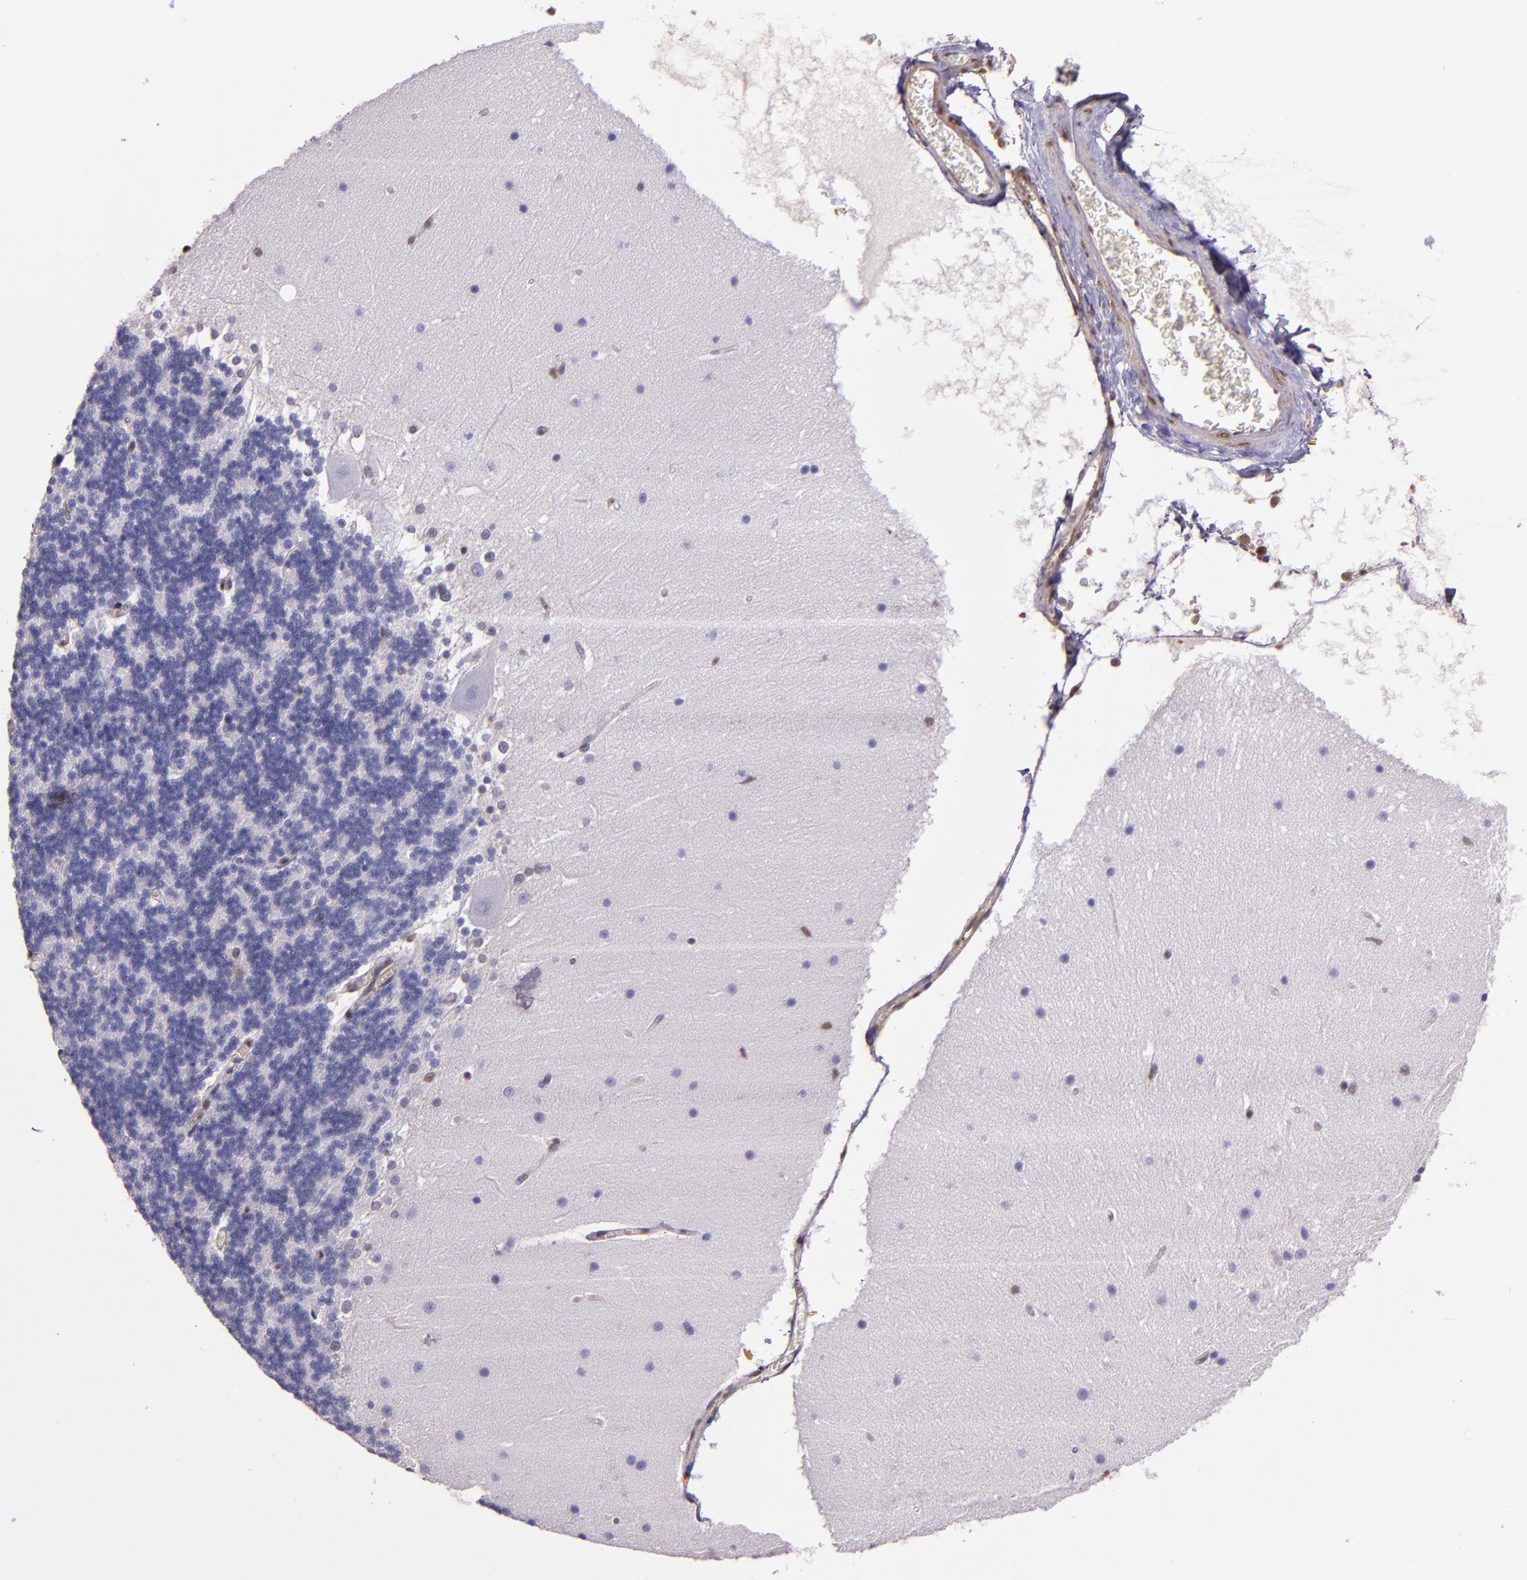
{"staining": {"intensity": "negative", "quantity": "none", "location": "none"}, "tissue": "cerebellum", "cell_type": "Cells in granular layer", "image_type": "normal", "snomed": [{"axis": "morphology", "description": "Normal tissue, NOS"}, {"axis": "topography", "description": "Cerebellum"}], "caption": "Cells in granular layer are negative for brown protein staining in normal cerebellum.", "gene": "STAT6", "patient": {"sex": "female", "age": 19}}